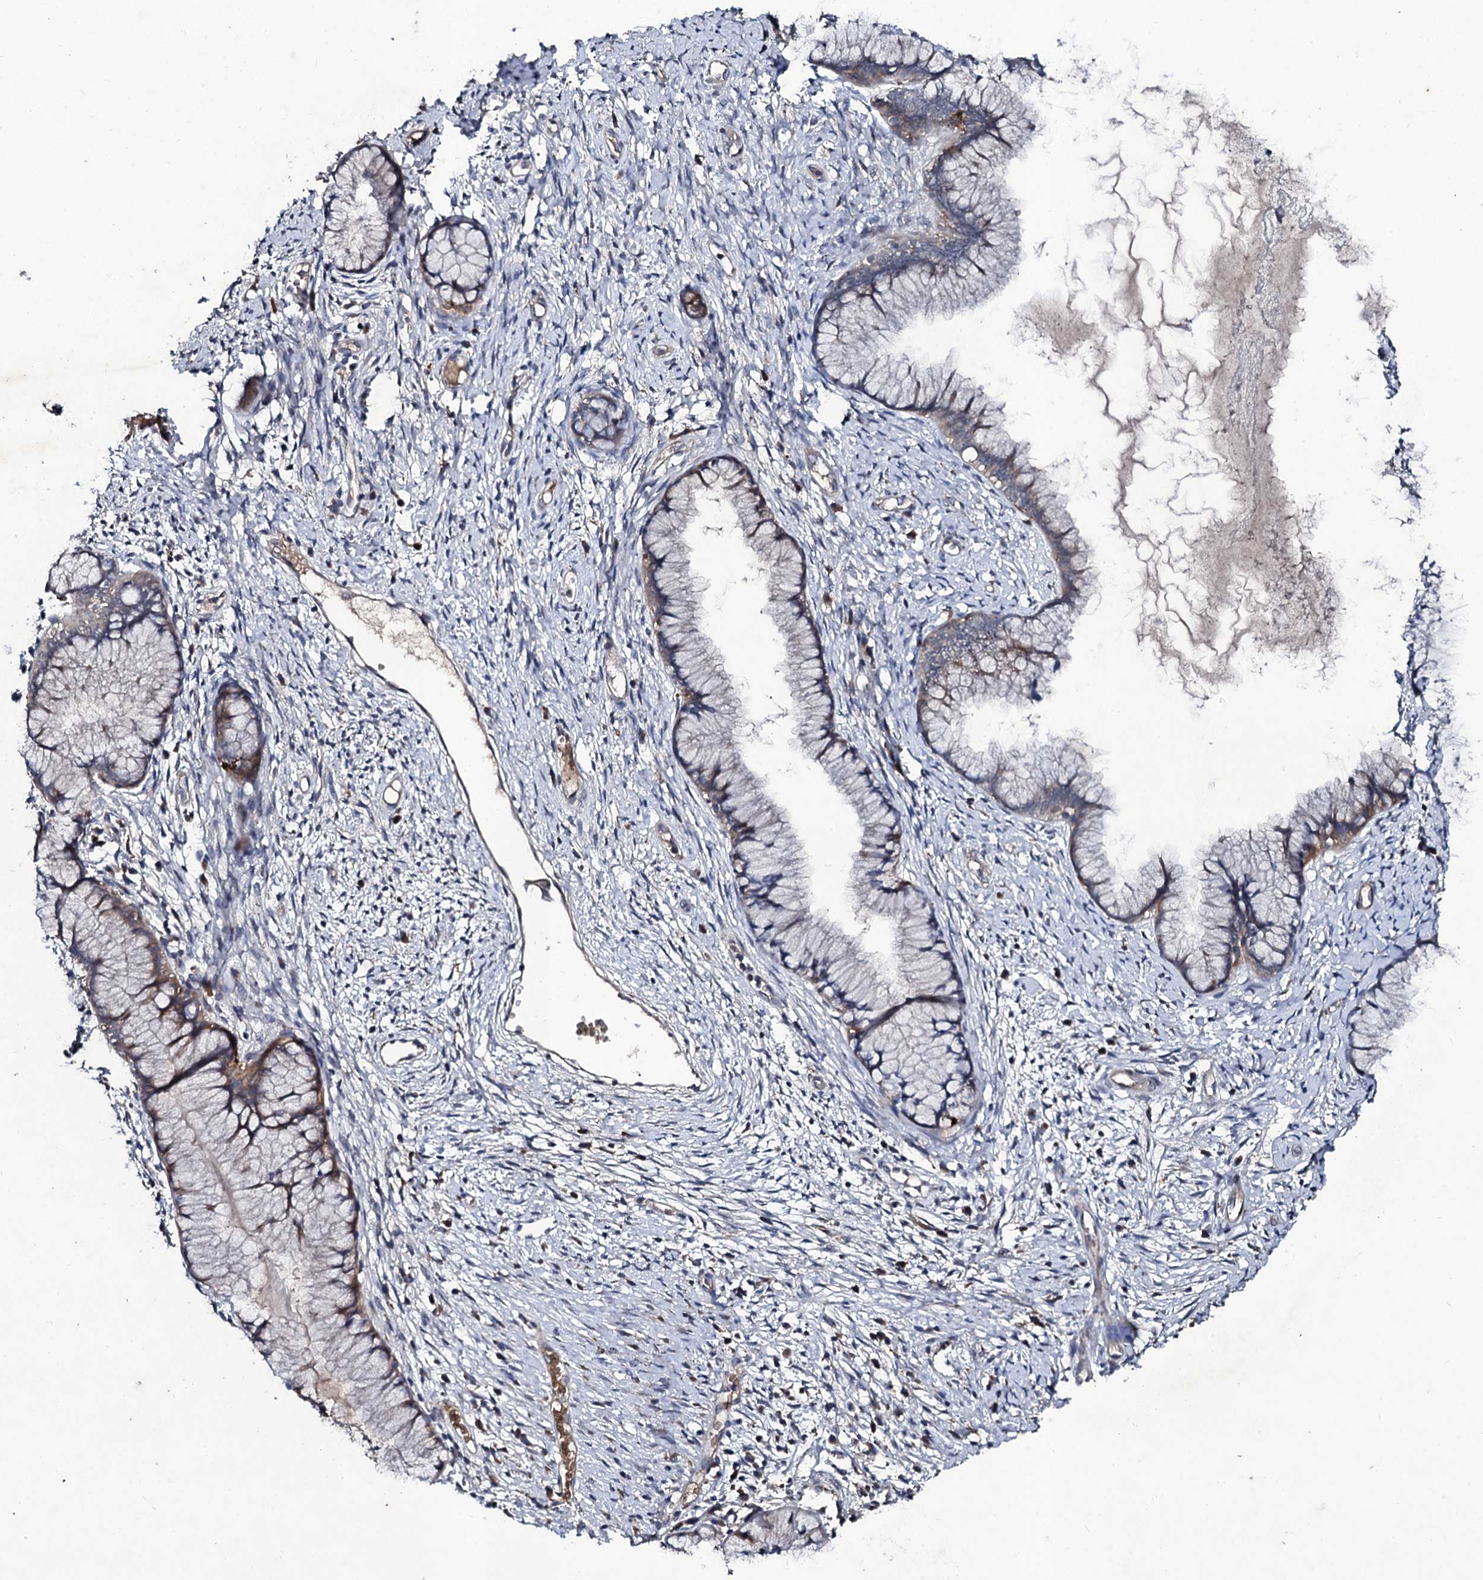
{"staining": {"intensity": "weak", "quantity": "25%-75%", "location": "cytoplasmic/membranous"}, "tissue": "cervix", "cell_type": "Glandular cells", "image_type": "normal", "snomed": [{"axis": "morphology", "description": "Normal tissue, NOS"}, {"axis": "topography", "description": "Cervix"}], "caption": "DAB (3,3'-diaminobenzidine) immunohistochemical staining of benign human cervix demonstrates weak cytoplasmic/membranous protein expression in about 25%-75% of glandular cells. The staining was performed using DAB (3,3'-diaminobenzidine), with brown indicating positive protein expression. Nuclei are stained blue with hematoxylin.", "gene": "LRRC28", "patient": {"sex": "female", "age": 42}}